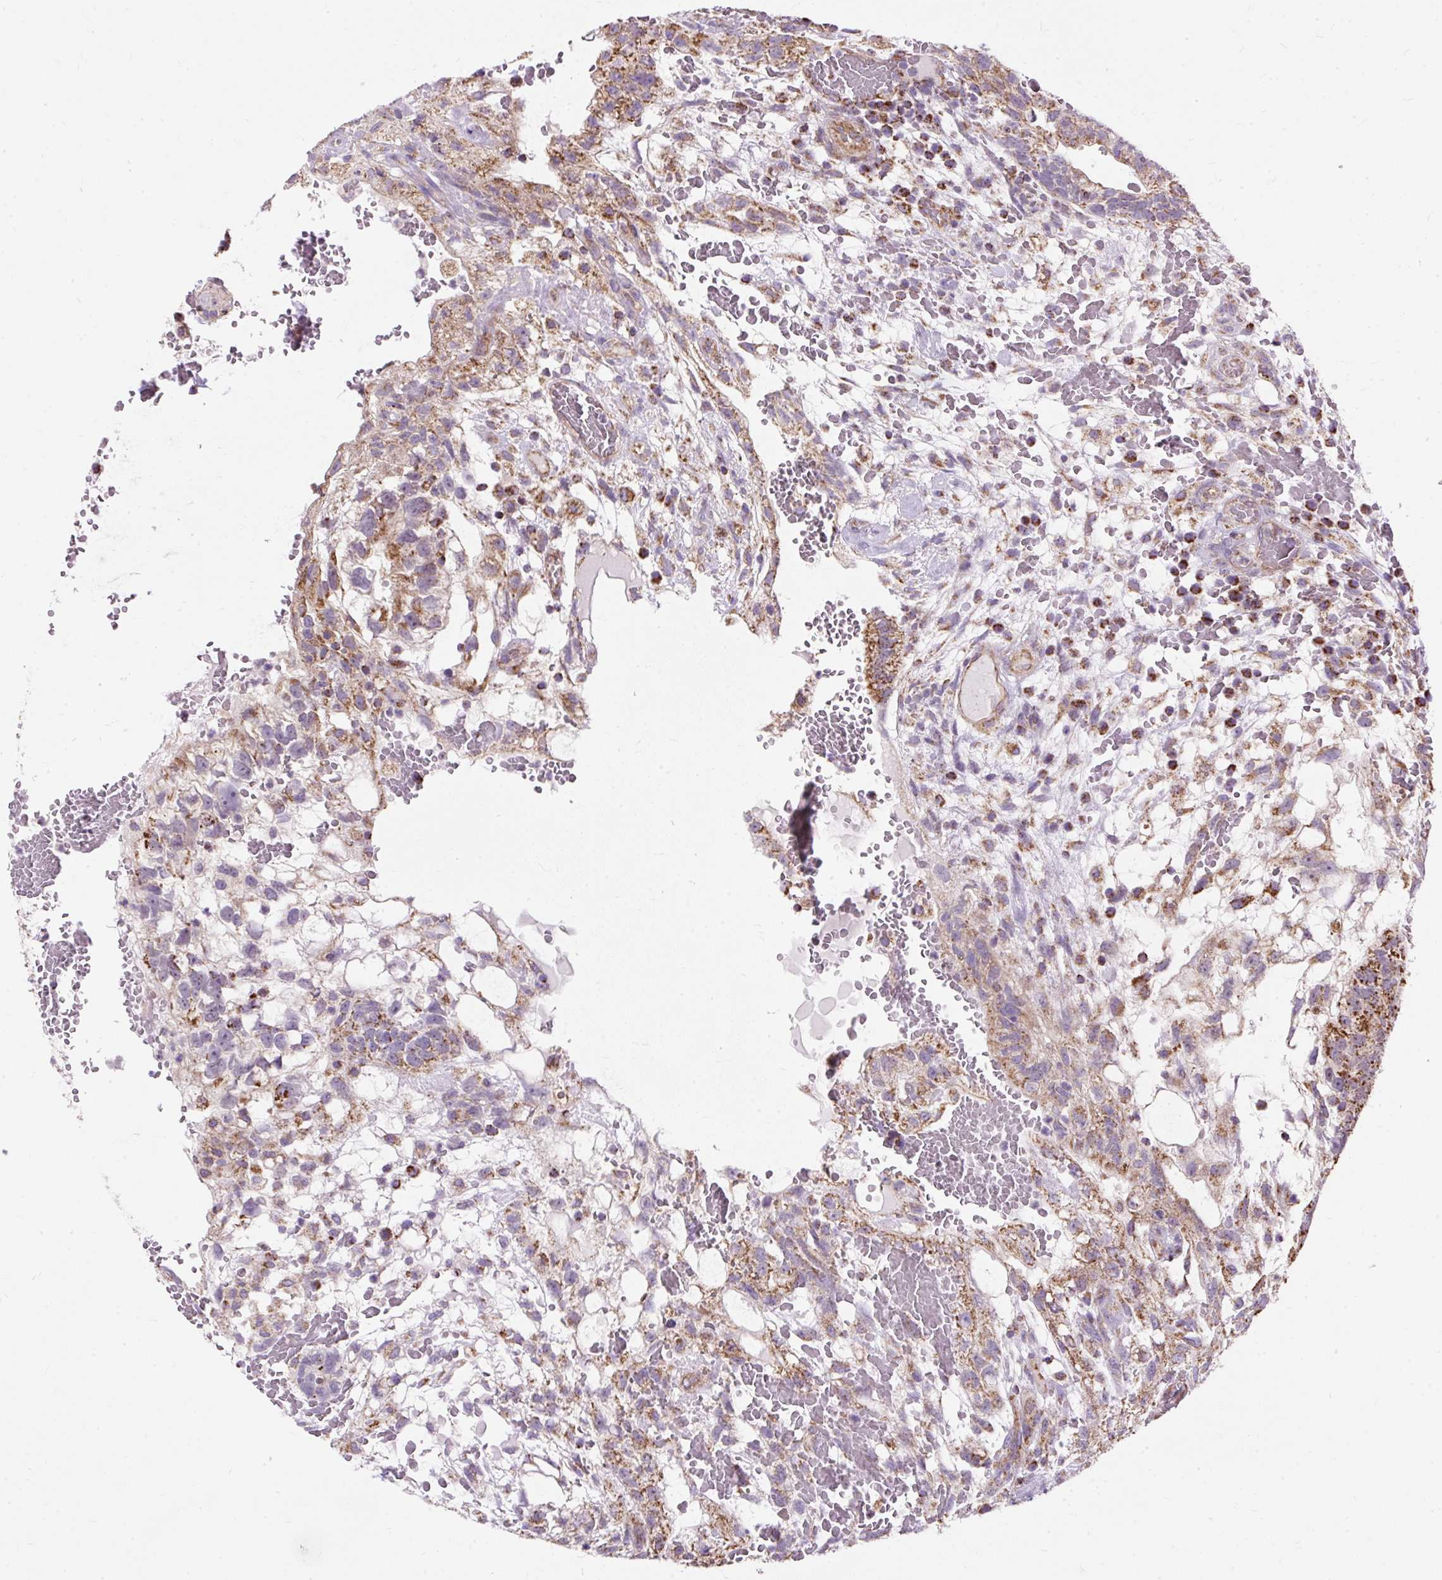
{"staining": {"intensity": "moderate", "quantity": ">75%", "location": "cytoplasmic/membranous"}, "tissue": "testis cancer", "cell_type": "Tumor cells", "image_type": "cancer", "snomed": [{"axis": "morphology", "description": "Normal tissue, NOS"}, {"axis": "morphology", "description": "Carcinoma, Embryonal, NOS"}, {"axis": "topography", "description": "Testis"}], "caption": "Embryonal carcinoma (testis) was stained to show a protein in brown. There is medium levels of moderate cytoplasmic/membranous expression in approximately >75% of tumor cells.", "gene": "CEP290", "patient": {"sex": "male", "age": 32}}